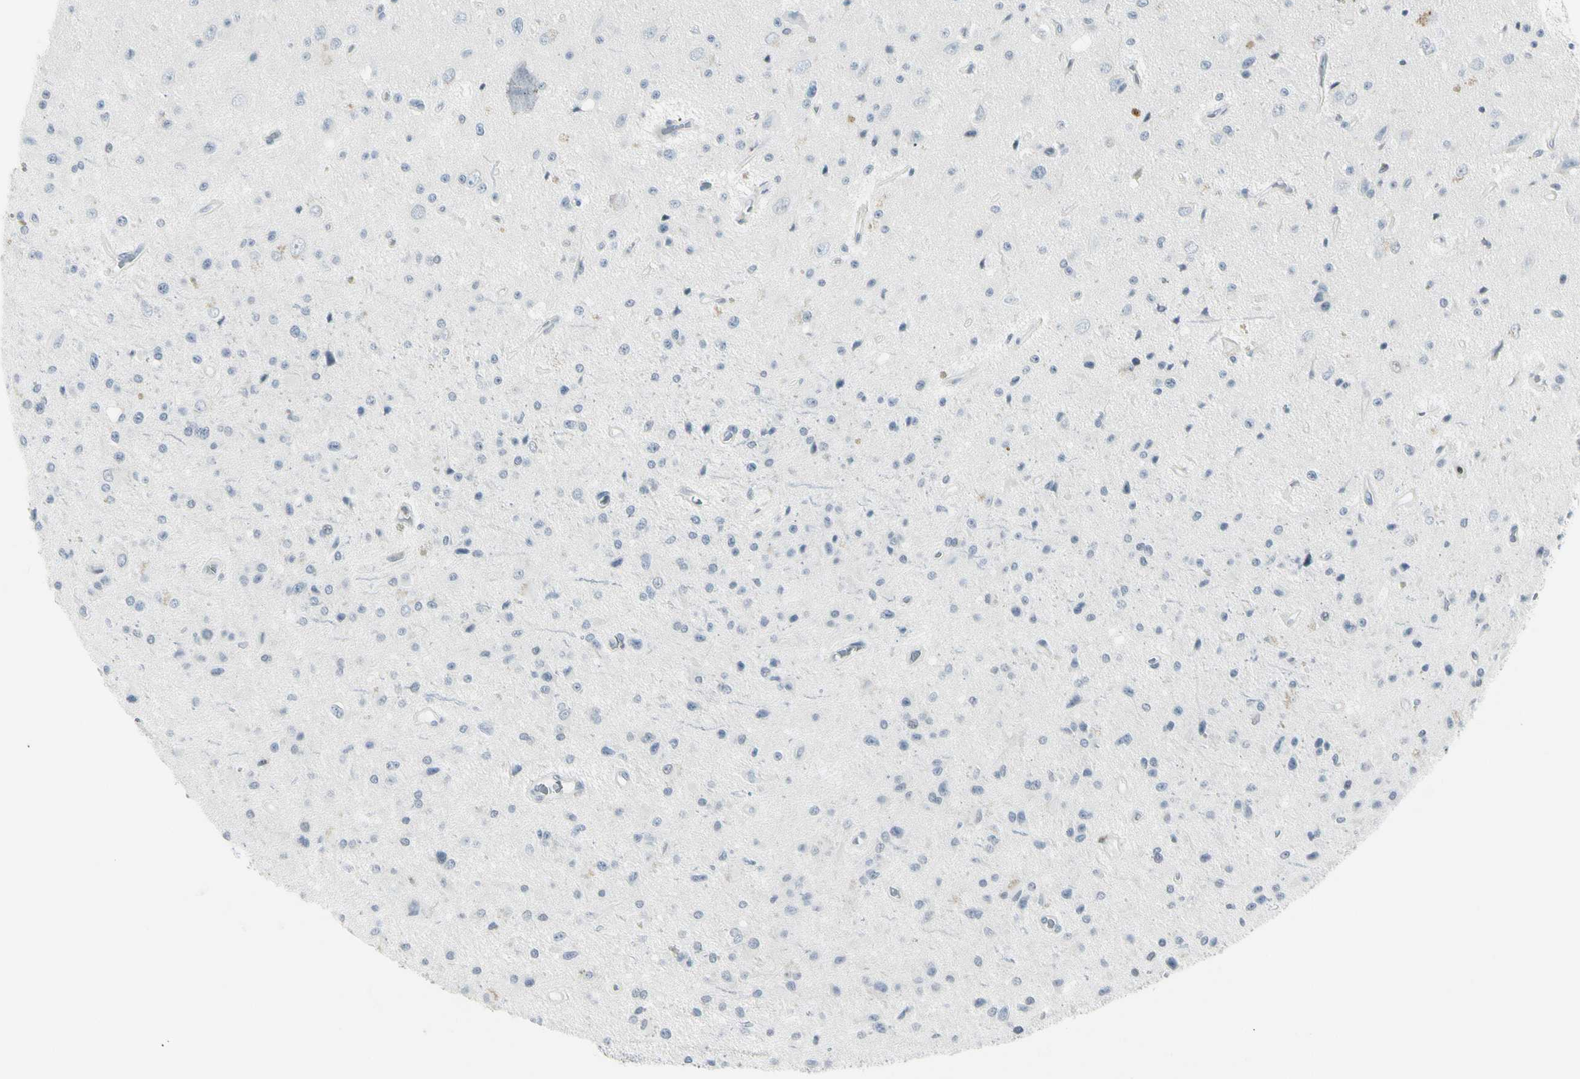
{"staining": {"intensity": "negative", "quantity": "none", "location": "none"}, "tissue": "glioma", "cell_type": "Tumor cells", "image_type": "cancer", "snomed": [{"axis": "morphology", "description": "Glioma, malignant, Low grade"}, {"axis": "topography", "description": "Brain"}], "caption": "Malignant glioma (low-grade) stained for a protein using immunohistochemistry displays no staining tumor cells.", "gene": "ZBTB7B", "patient": {"sex": "male", "age": 58}}